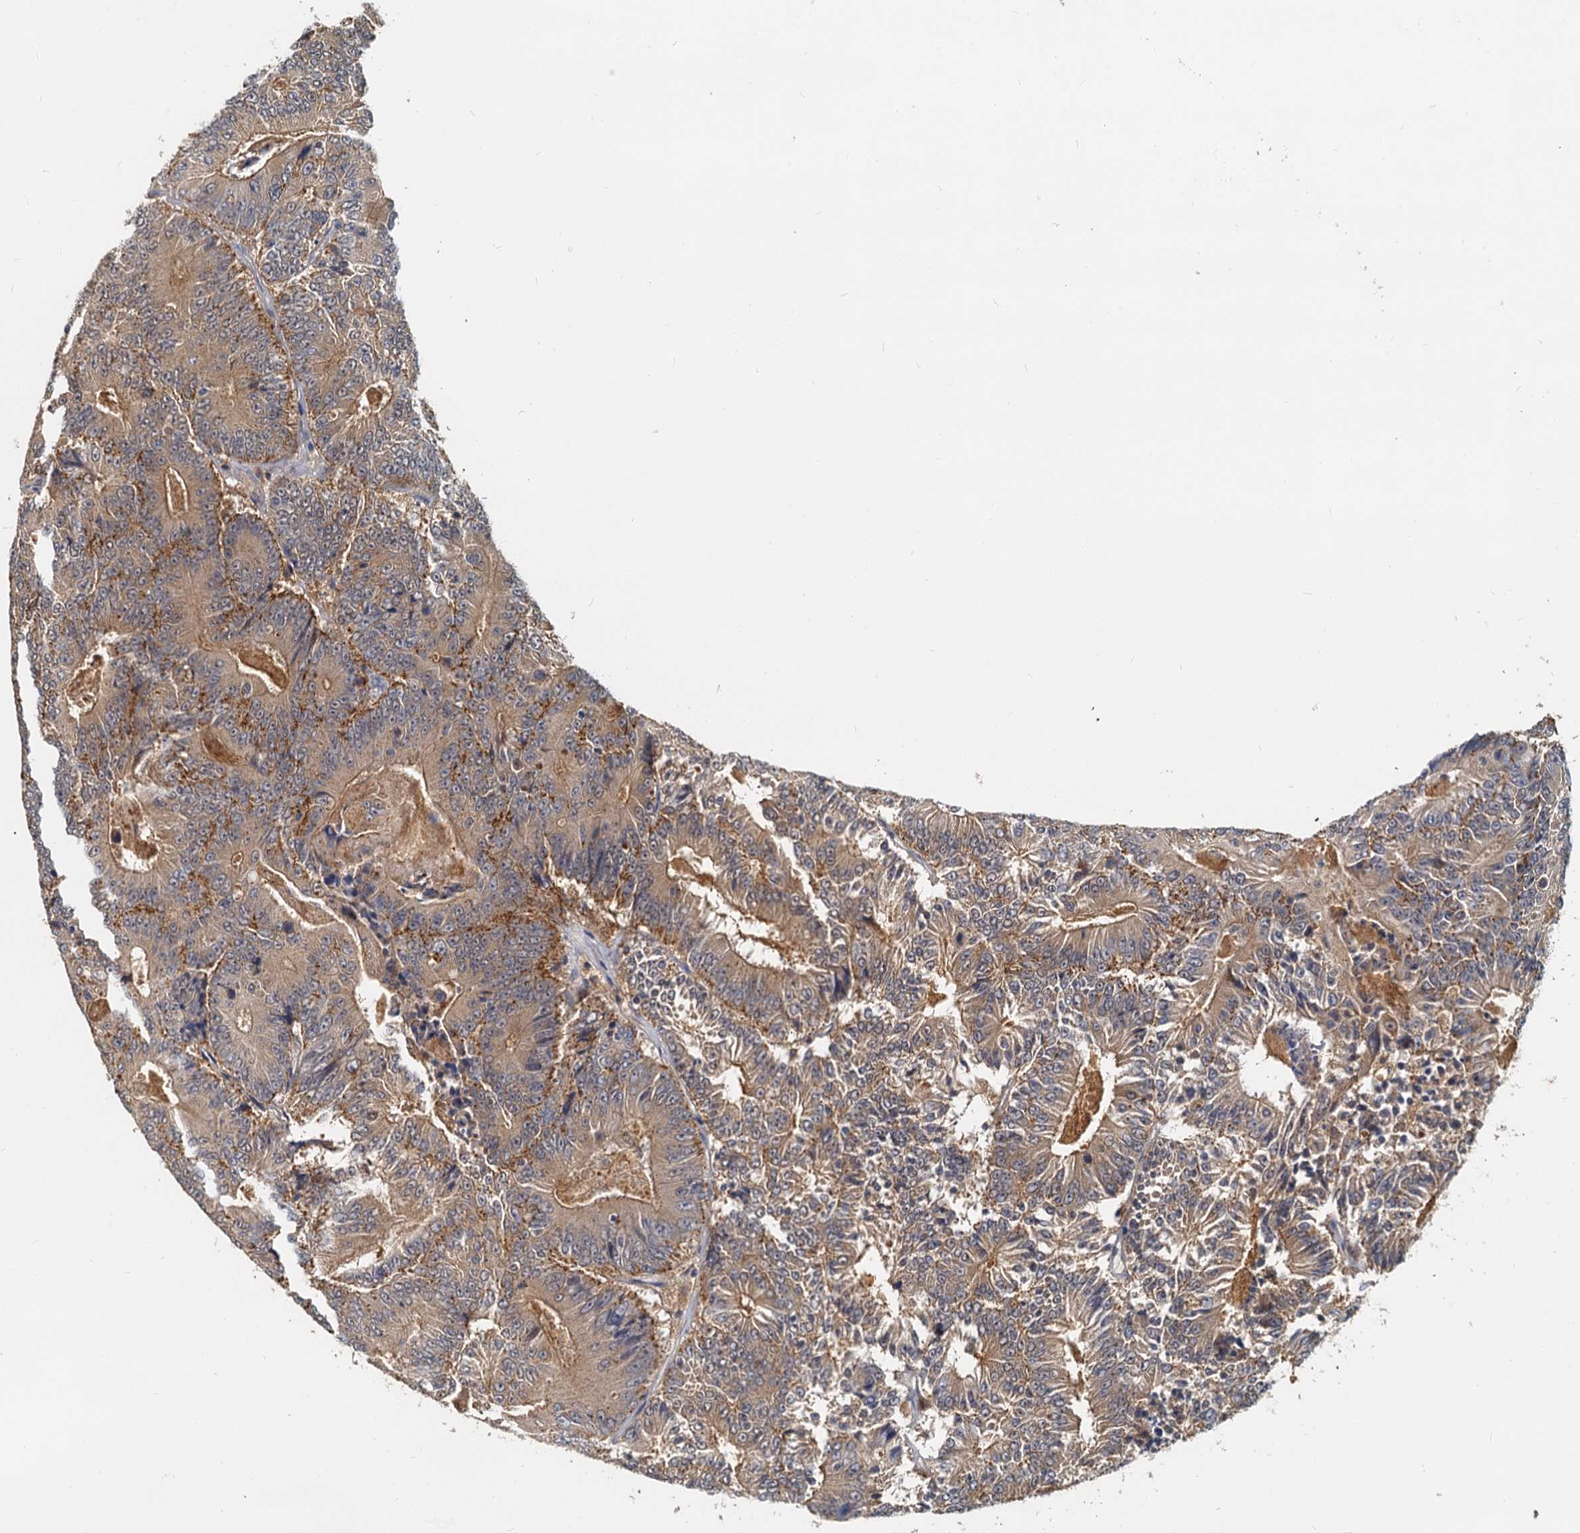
{"staining": {"intensity": "moderate", "quantity": ">75%", "location": "cytoplasmic/membranous"}, "tissue": "colorectal cancer", "cell_type": "Tumor cells", "image_type": "cancer", "snomed": [{"axis": "morphology", "description": "Adenocarcinoma, NOS"}, {"axis": "topography", "description": "Colon"}], "caption": "Human colorectal cancer (adenocarcinoma) stained with a brown dye displays moderate cytoplasmic/membranous positive positivity in approximately >75% of tumor cells.", "gene": "TOLLIP", "patient": {"sex": "male", "age": 83}}